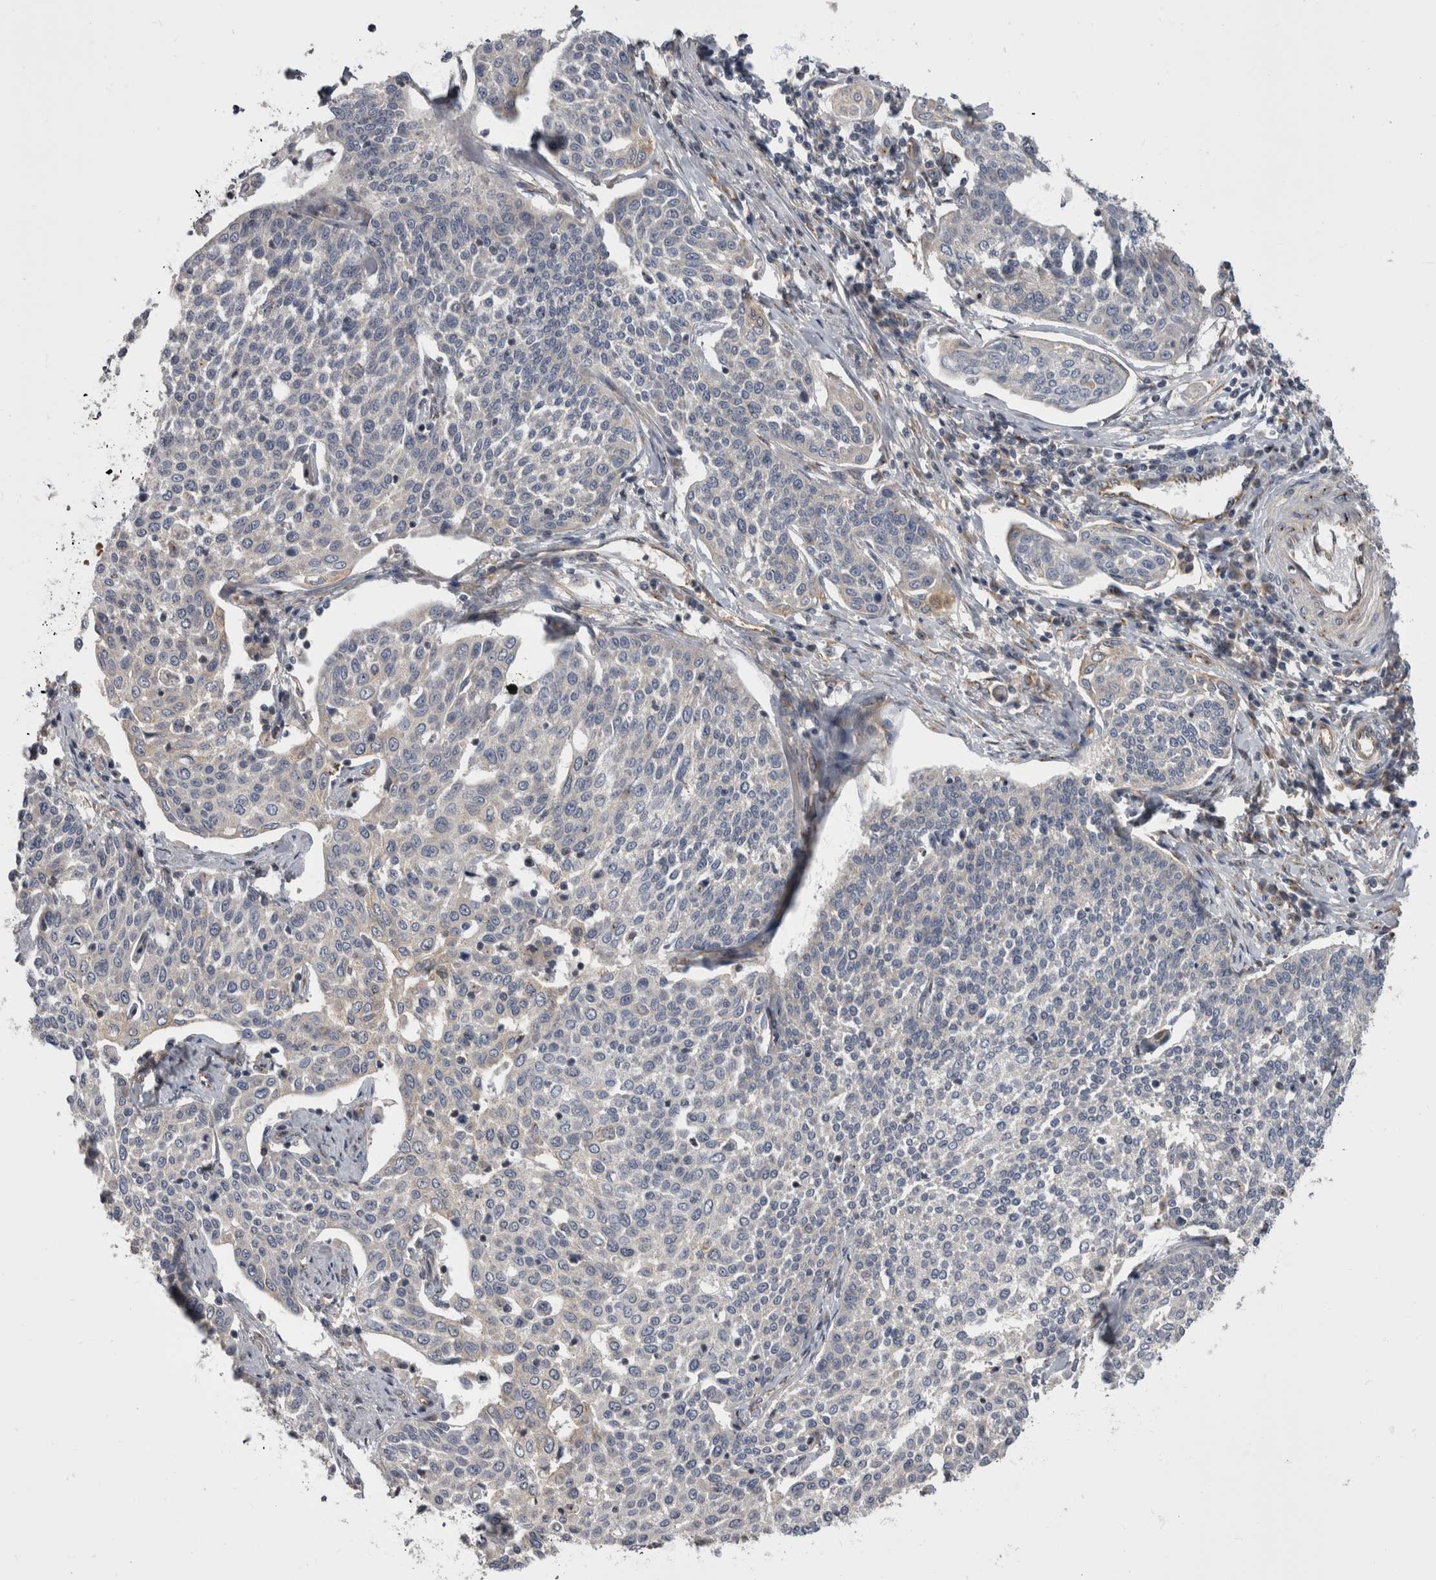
{"staining": {"intensity": "negative", "quantity": "none", "location": "none"}, "tissue": "cervical cancer", "cell_type": "Tumor cells", "image_type": "cancer", "snomed": [{"axis": "morphology", "description": "Squamous cell carcinoma, NOS"}, {"axis": "topography", "description": "Cervix"}], "caption": "Histopathology image shows no protein positivity in tumor cells of squamous cell carcinoma (cervical) tissue. The staining was performed using DAB (3,3'-diaminobenzidine) to visualize the protein expression in brown, while the nuclei were stained in blue with hematoxylin (Magnification: 20x).", "gene": "HOOK3", "patient": {"sex": "female", "age": 34}}